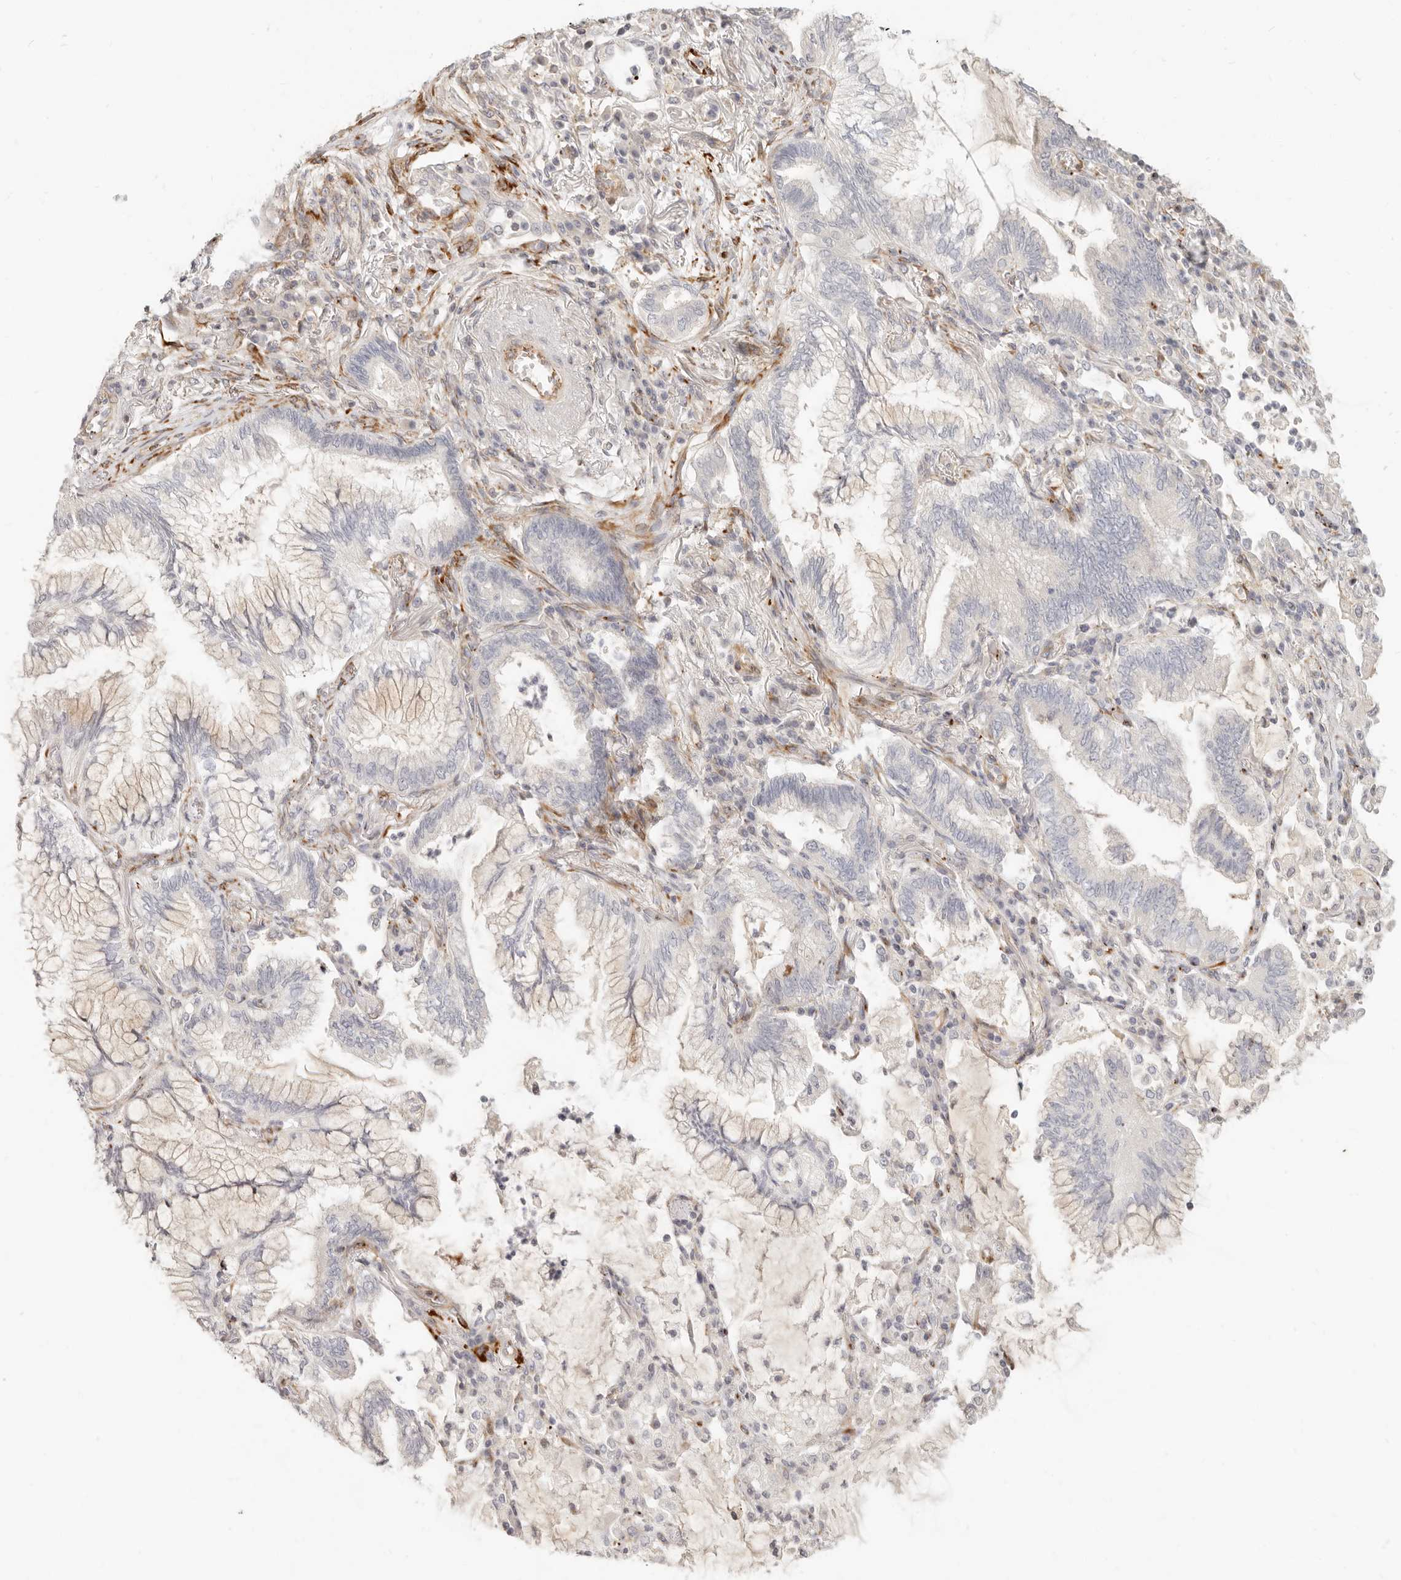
{"staining": {"intensity": "weak", "quantity": "<25%", "location": "cytoplasmic/membranous"}, "tissue": "lung cancer", "cell_type": "Tumor cells", "image_type": "cancer", "snomed": [{"axis": "morphology", "description": "Adenocarcinoma, NOS"}, {"axis": "topography", "description": "Lung"}], "caption": "An immunohistochemistry micrograph of lung adenocarcinoma is shown. There is no staining in tumor cells of lung adenocarcinoma.", "gene": "SASS6", "patient": {"sex": "female", "age": 70}}